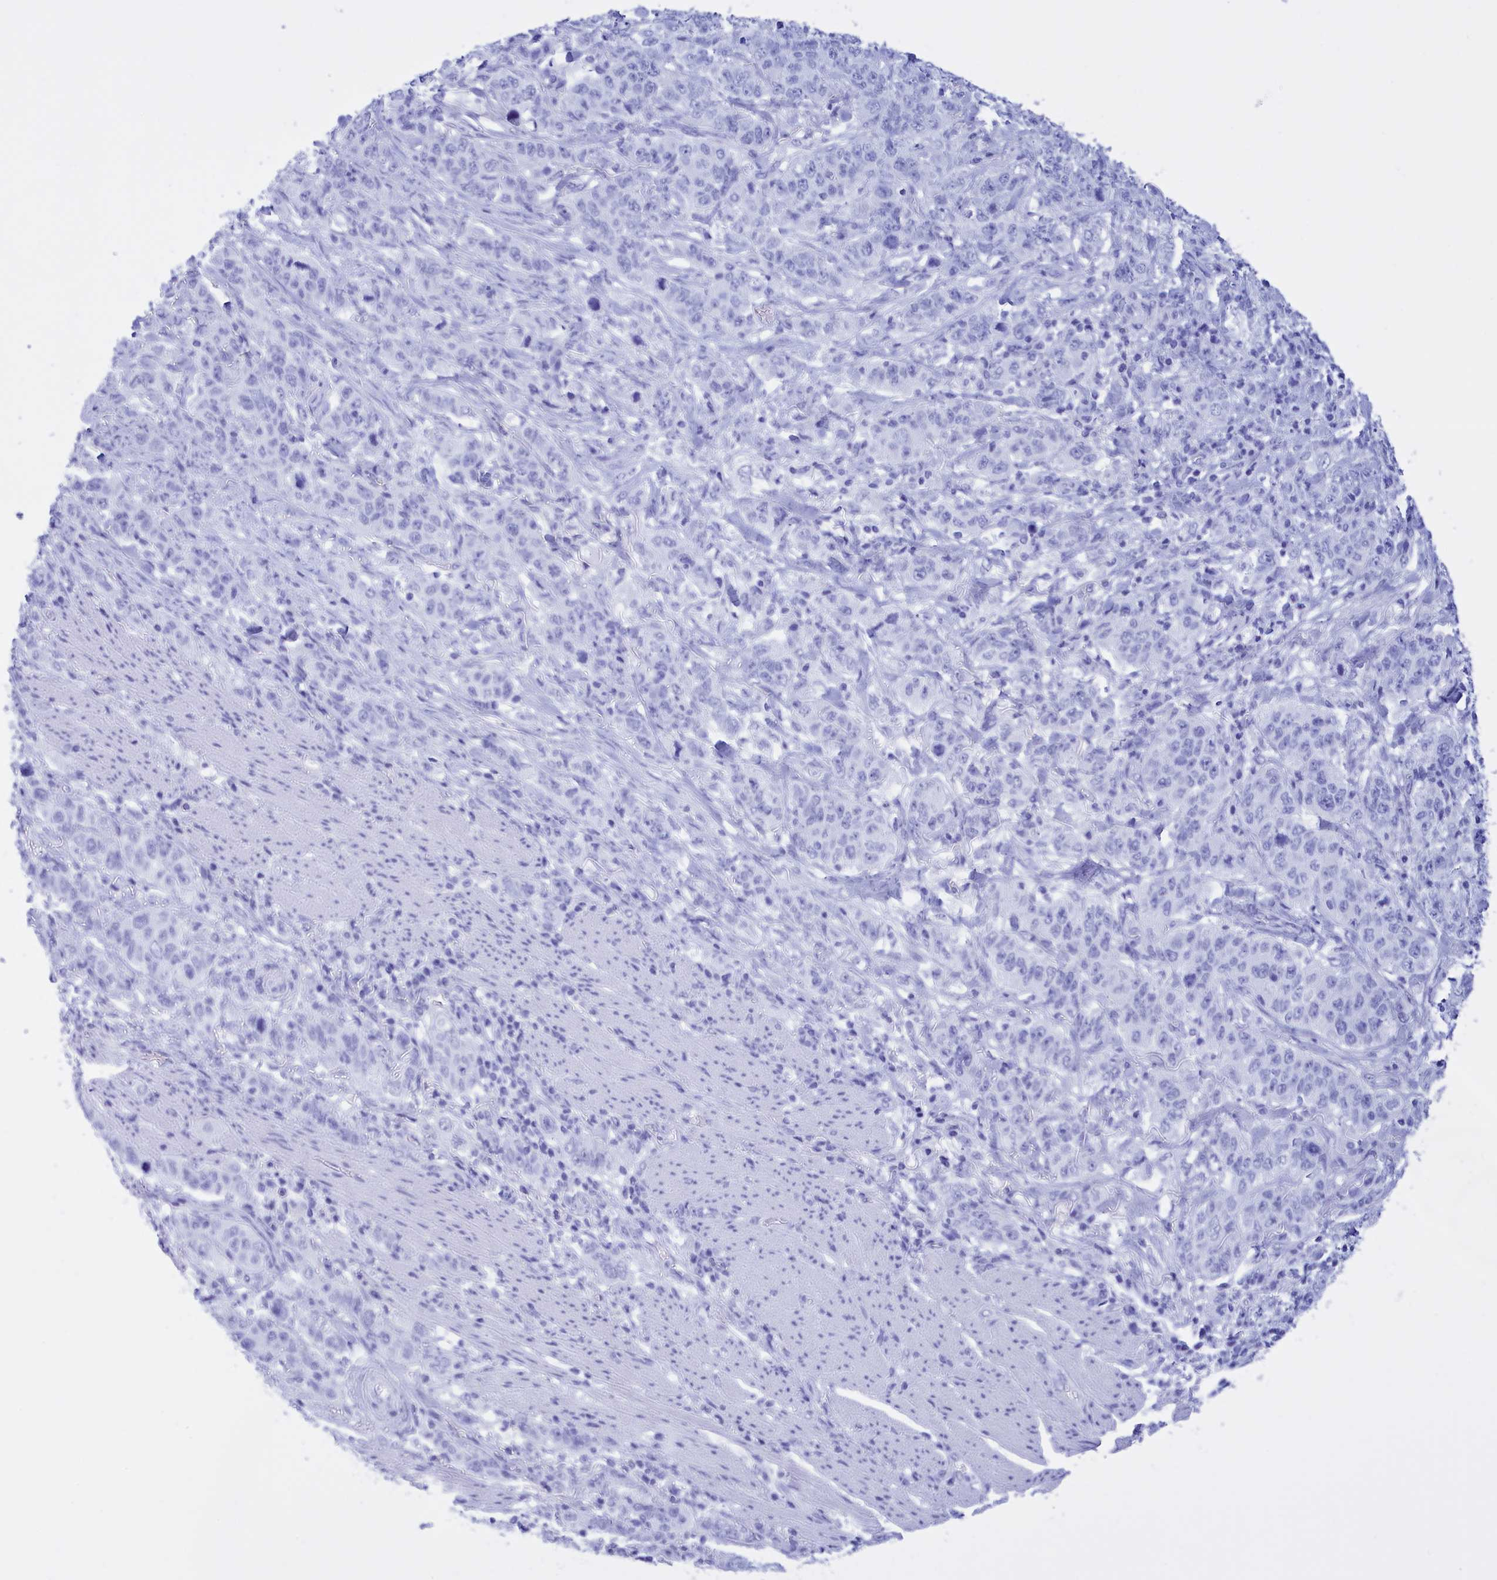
{"staining": {"intensity": "negative", "quantity": "none", "location": "none"}, "tissue": "stomach cancer", "cell_type": "Tumor cells", "image_type": "cancer", "snomed": [{"axis": "morphology", "description": "Adenocarcinoma, NOS"}, {"axis": "topography", "description": "Stomach"}], "caption": "IHC histopathology image of human stomach adenocarcinoma stained for a protein (brown), which displays no expression in tumor cells.", "gene": "BRI3", "patient": {"sex": "male", "age": 48}}